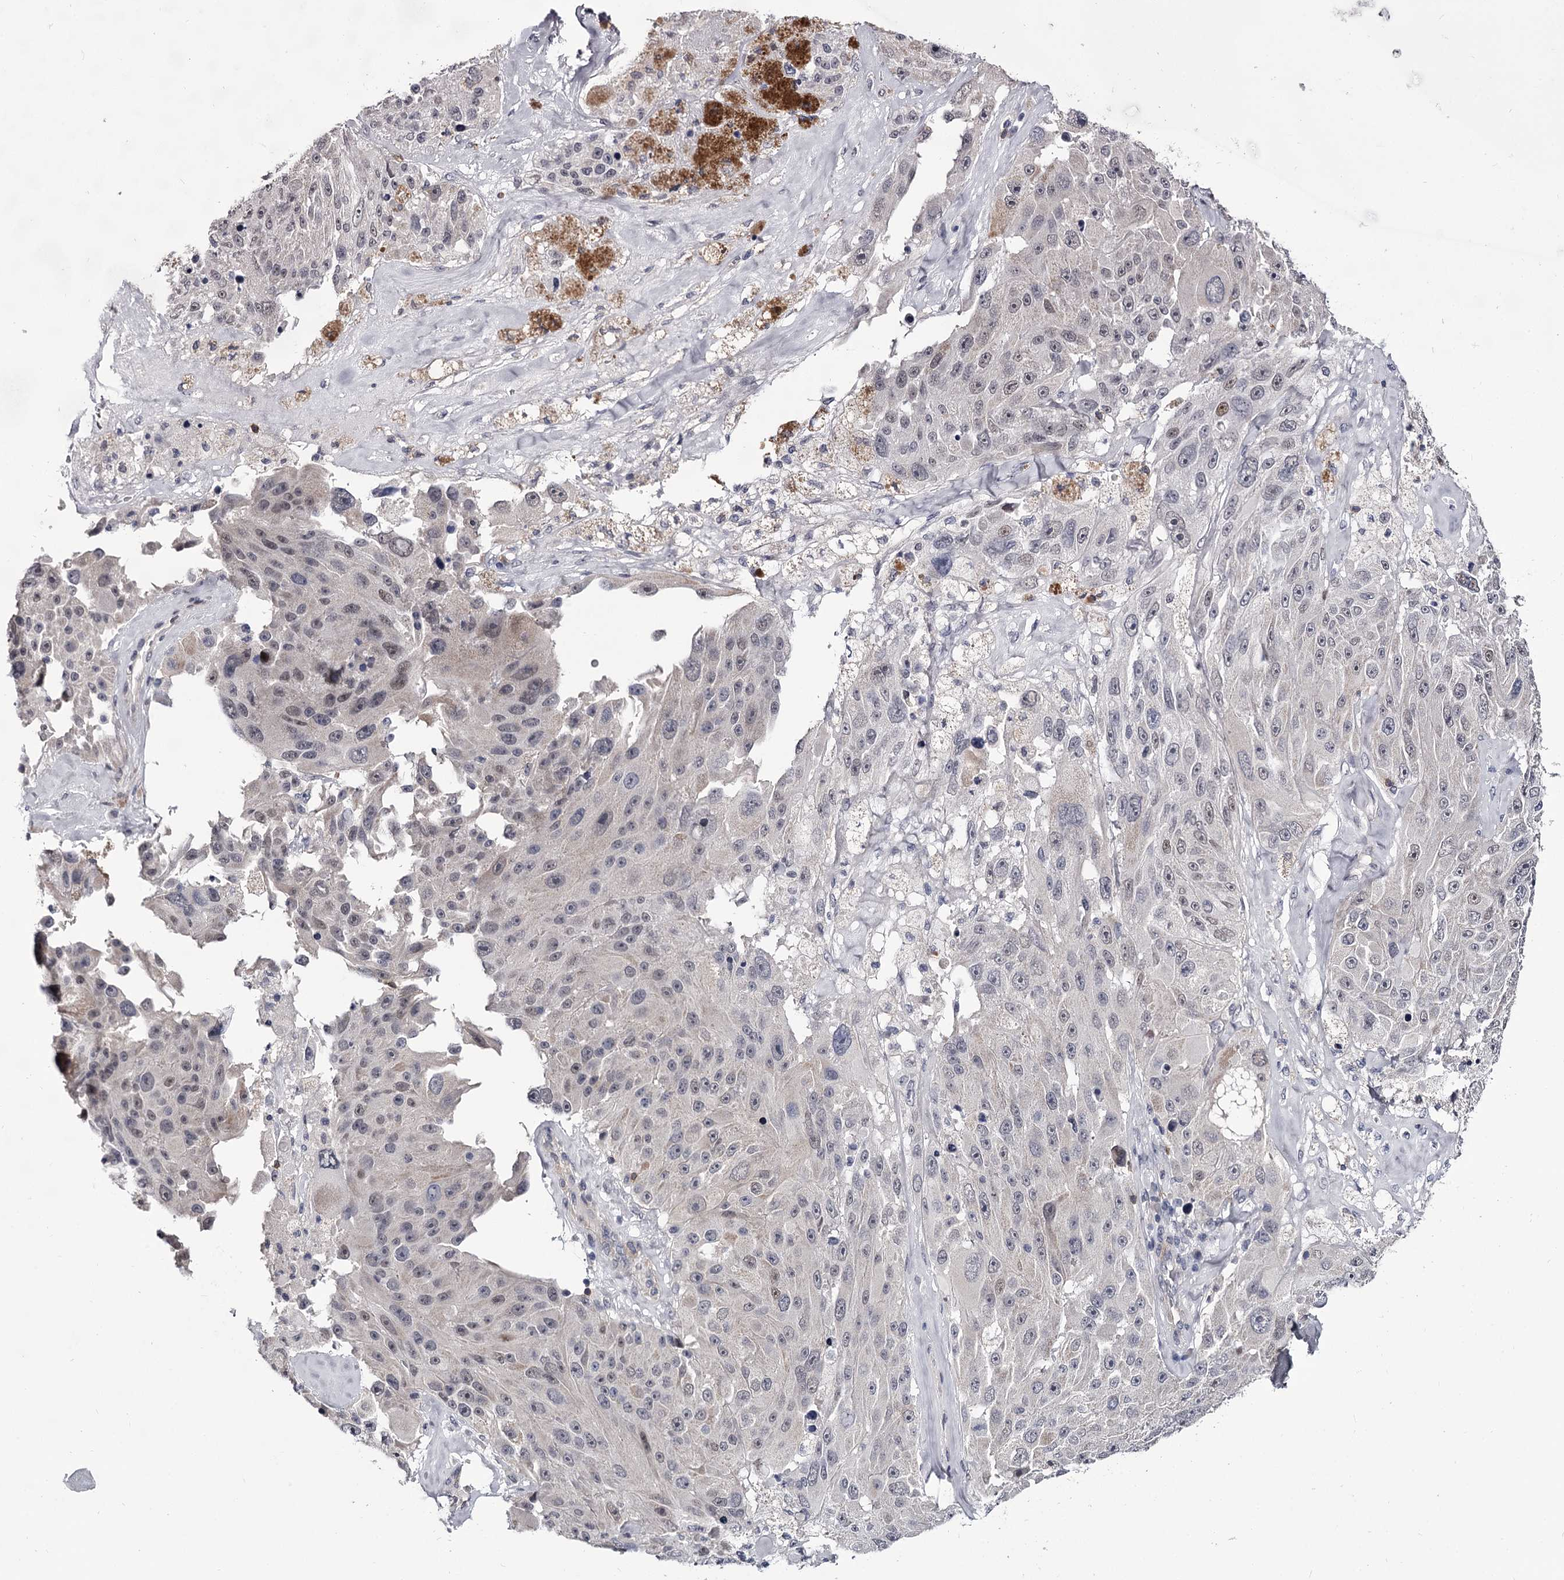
{"staining": {"intensity": "negative", "quantity": "none", "location": "none"}, "tissue": "melanoma", "cell_type": "Tumor cells", "image_type": "cancer", "snomed": [{"axis": "morphology", "description": "Malignant melanoma, Metastatic site"}, {"axis": "topography", "description": "Lymph node"}], "caption": "Photomicrograph shows no protein expression in tumor cells of melanoma tissue.", "gene": "OVOL2", "patient": {"sex": "male", "age": 62}}